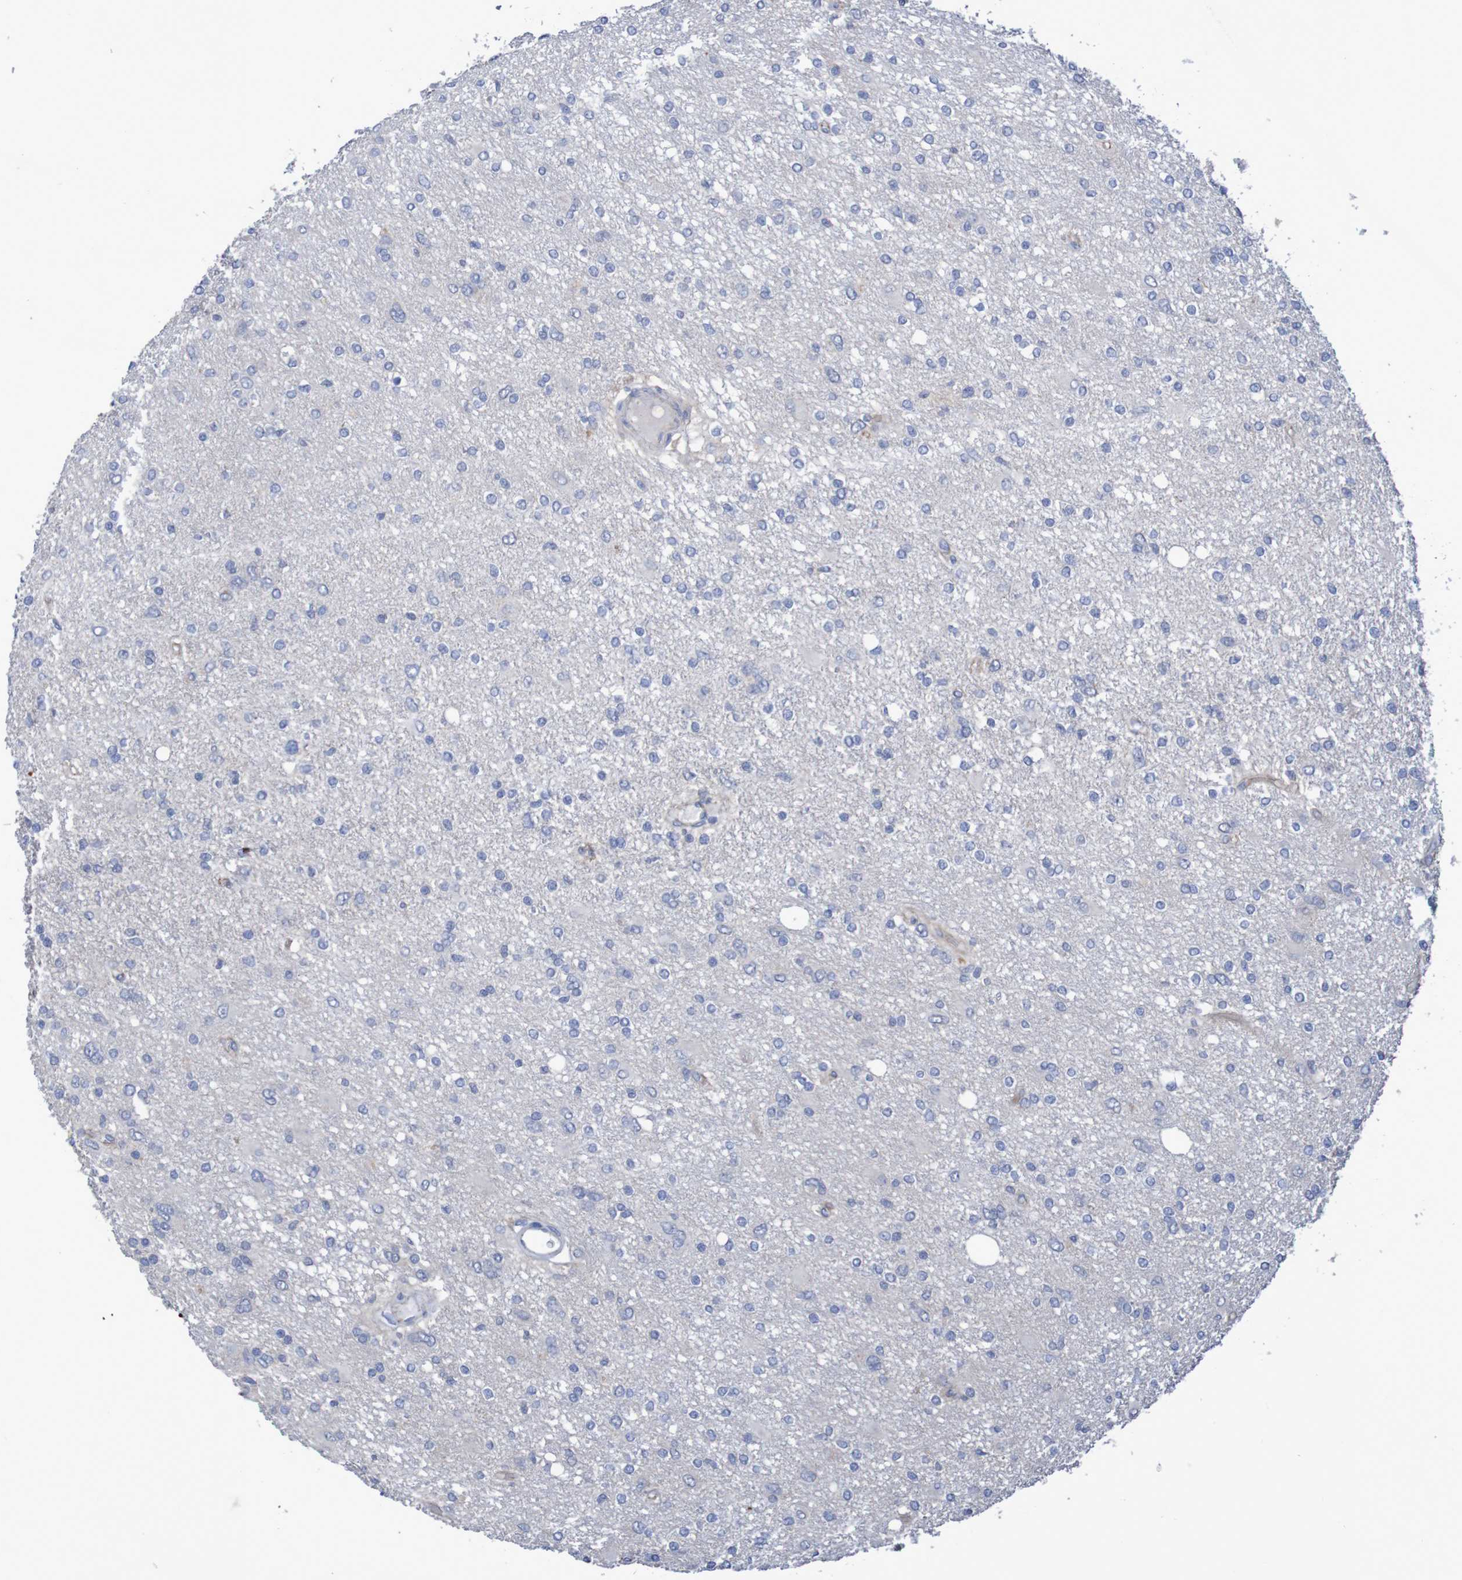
{"staining": {"intensity": "negative", "quantity": "none", "location": "none"}, "tissue": "glioma", "cell_type": "Tumor cells", "image_type": "cancer", "snomed": [{"axis": "morphology", "description": "Glioma, malignant, High grade"}, {"axis": "topography", "description": "Brain"}], "caption": "Glioma was stained to show a protein in brown. There is no significant staining in tumor cells.", "gene": "NECTIN2", "patient": {"sex": "female", "age": 59}}